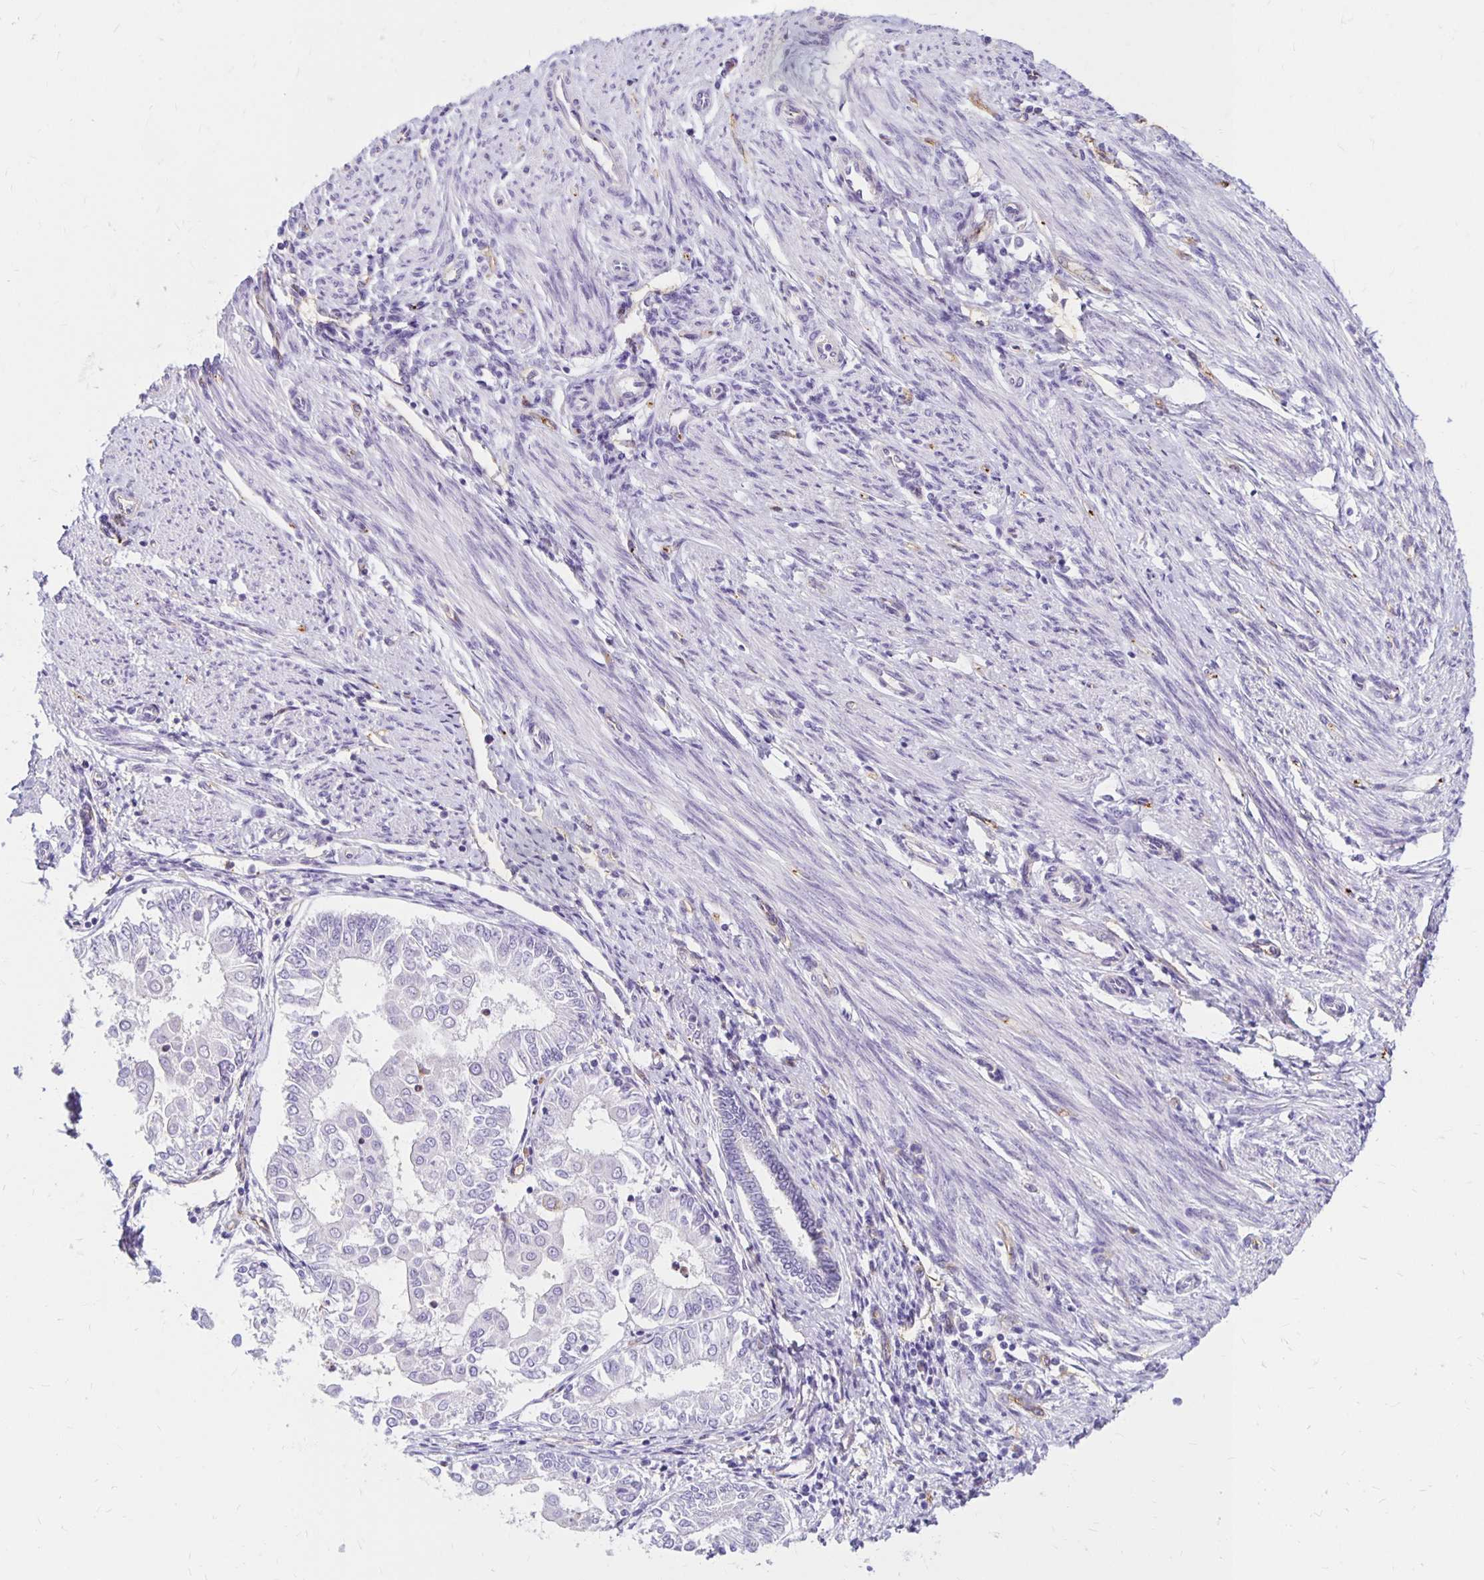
{"staining": {"intensity": "negative", "quantity": "none", "location": "none"}, "tissue": "endometrial cancer", "cell_type": "Tumor cells", "image_type": "cancer", "snomed": [{"axis": "morphology", "description": "Adenocarcinoma, NOS"}, {"axis": "topography", "description": "Endometrium"}], "caption": "Tumor cells are negative for protein expression in human endometrial cancer.", "gene": "TTYH1", "patient": {"sex": "female", "age": 68}}